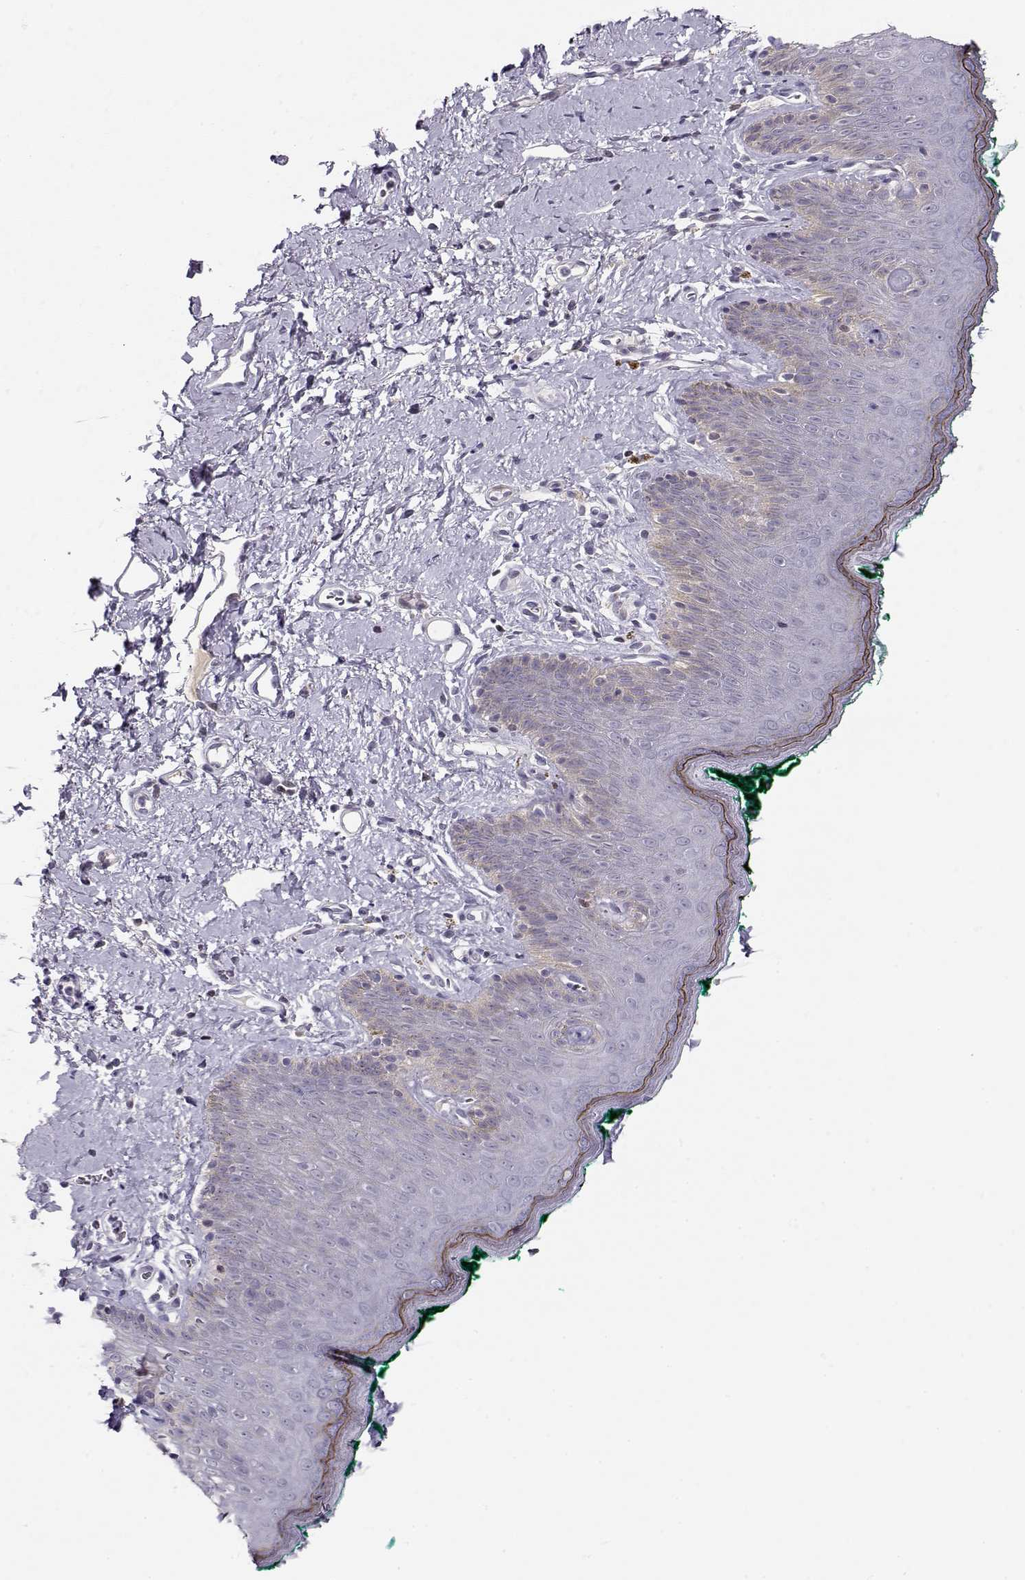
{"staining": {"intensity": "moderate", "quantity": "<25%", "location": "cytoplasmic/membranous"}, "tissue": "skin", "cell_type": "Epidermal cells", "image_type": "normal", "snomed": [{"axis": "morphology", "description": "Normal tissue, NOS"}, {"axis": "topography", "description": "Vulva"}], "caption": "Approximately <25% of epidermal cells in unremarkable skin display moderate cytoplasmic/membranous protein expression as visualized by brown immunohistochemical staining.", "gene": "CRX", "patient": {"sex": "female", "age": 66}}